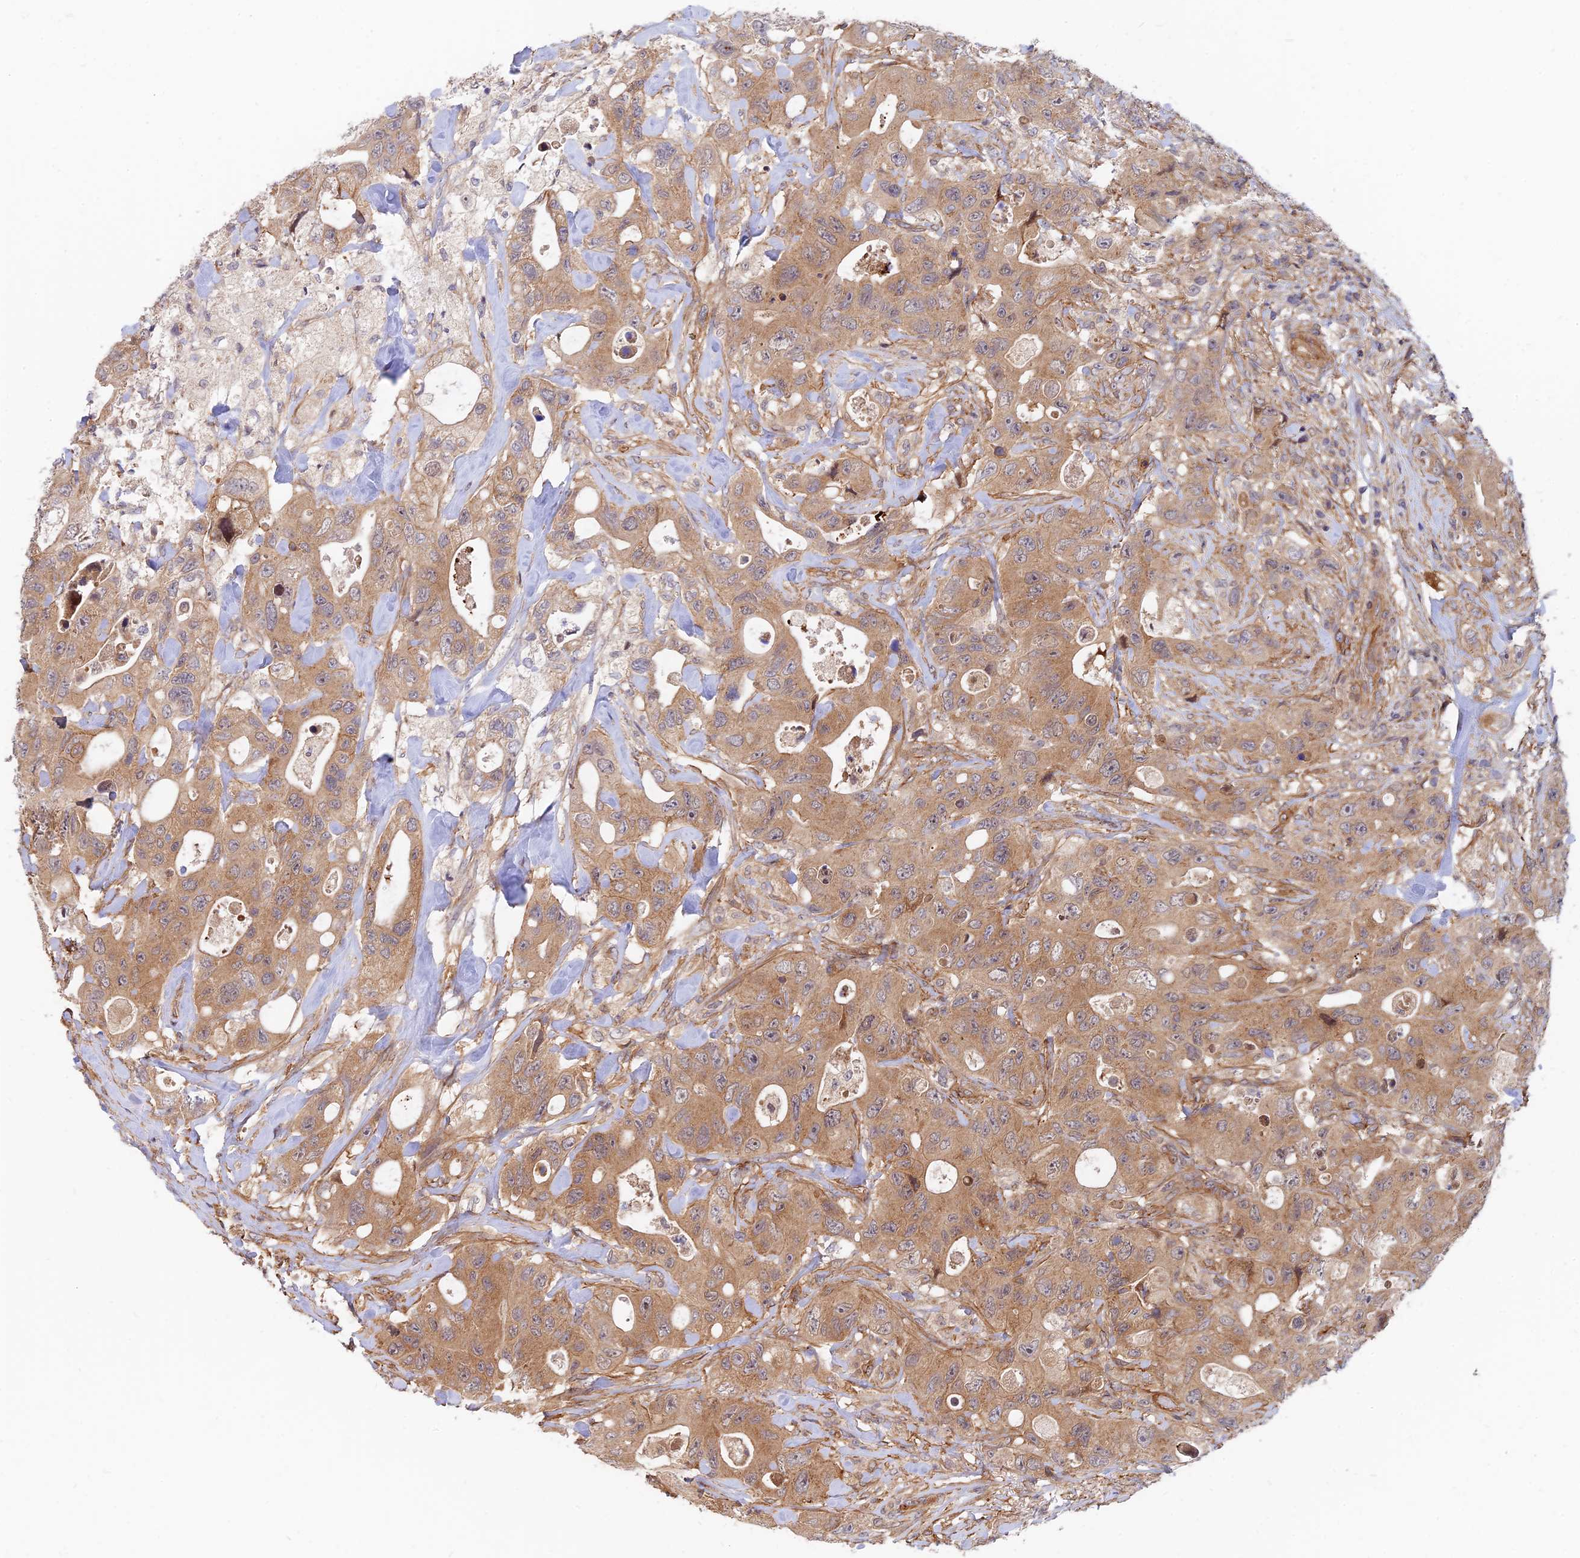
{"staining": {"intensity": "moderate", "quantity": ">75%", "location": "cytoplasmic/membranous"}, "tissue": "colorectal cancer", "cell_type": "Tumor cells", "image_type": "cancer", "snomed": [{"axis": "morphology", "description": "Adenocarcinoma, NOS"}, {"axis": "topography", "description": "Colon"}], "caption": "High-power microscopy captured an IHC histopathology image of colorectal adenocarcinoma, revealing moderate cytoplasmic/membranous positivity in approximately >75% of tumor cells.", "gene": "WDR41", "patient": {"sex": "female", "age": 46}}